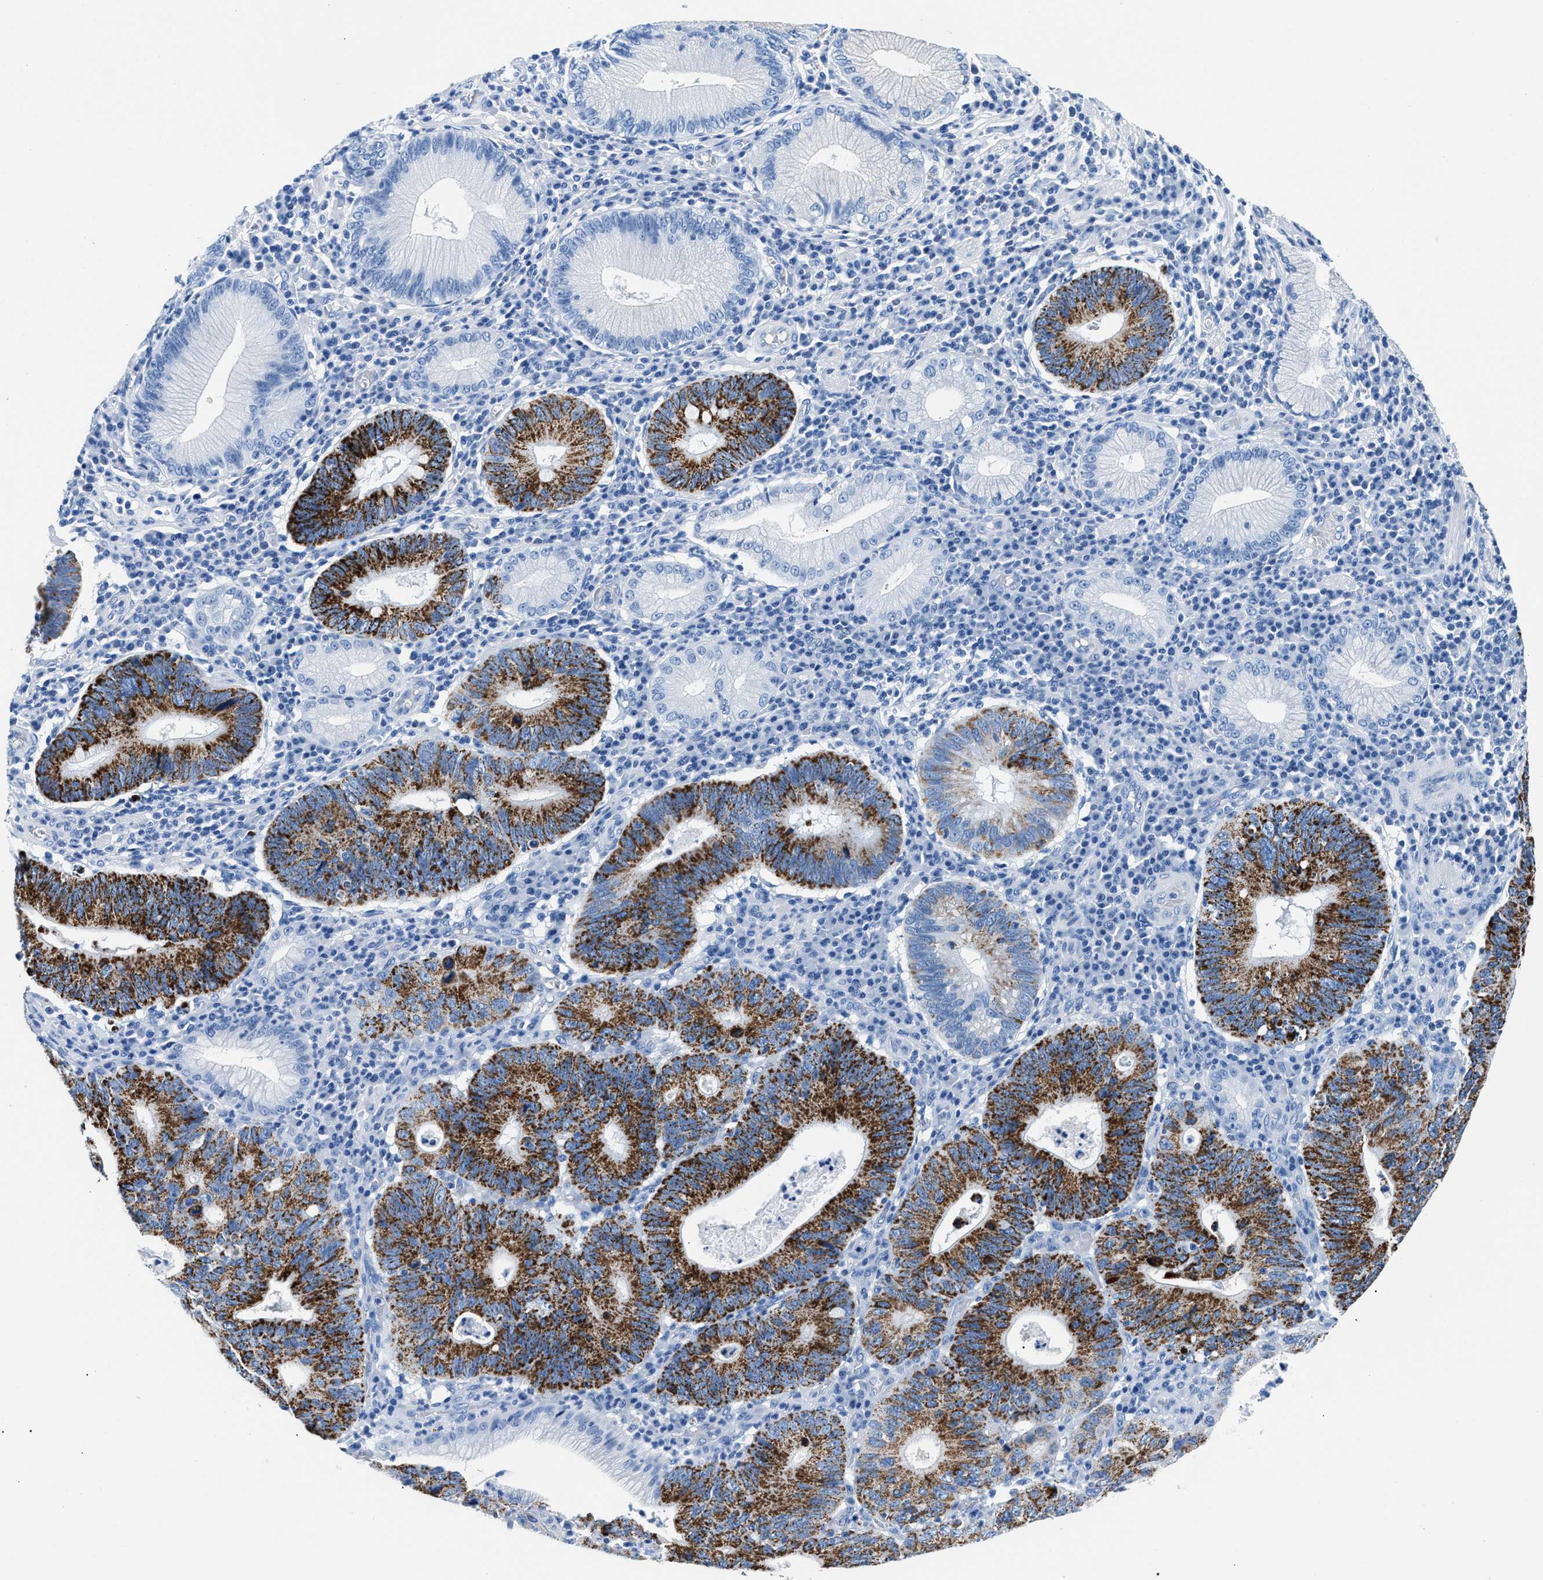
{"staining": {"intensity": "strong", "quantity": ">75%", "location": "cytoplasmic/membranous"}, "tissue": "stomach cancer", "cell_type": "Tumor cells", "image_type": "cancer", "snomed": [{"axis": "morphology", "description": "Adenocarcinoma, NOS"}, {"axis": "topography", "description": "Stomach"}], "caption": "Tumor cells exhibit strong cytoplasmic/membranous expression in about >75% of cells in stomach adenocarcinoma.", "gene": "CPS1", "patient": {"sex": "male", "age": 59}}